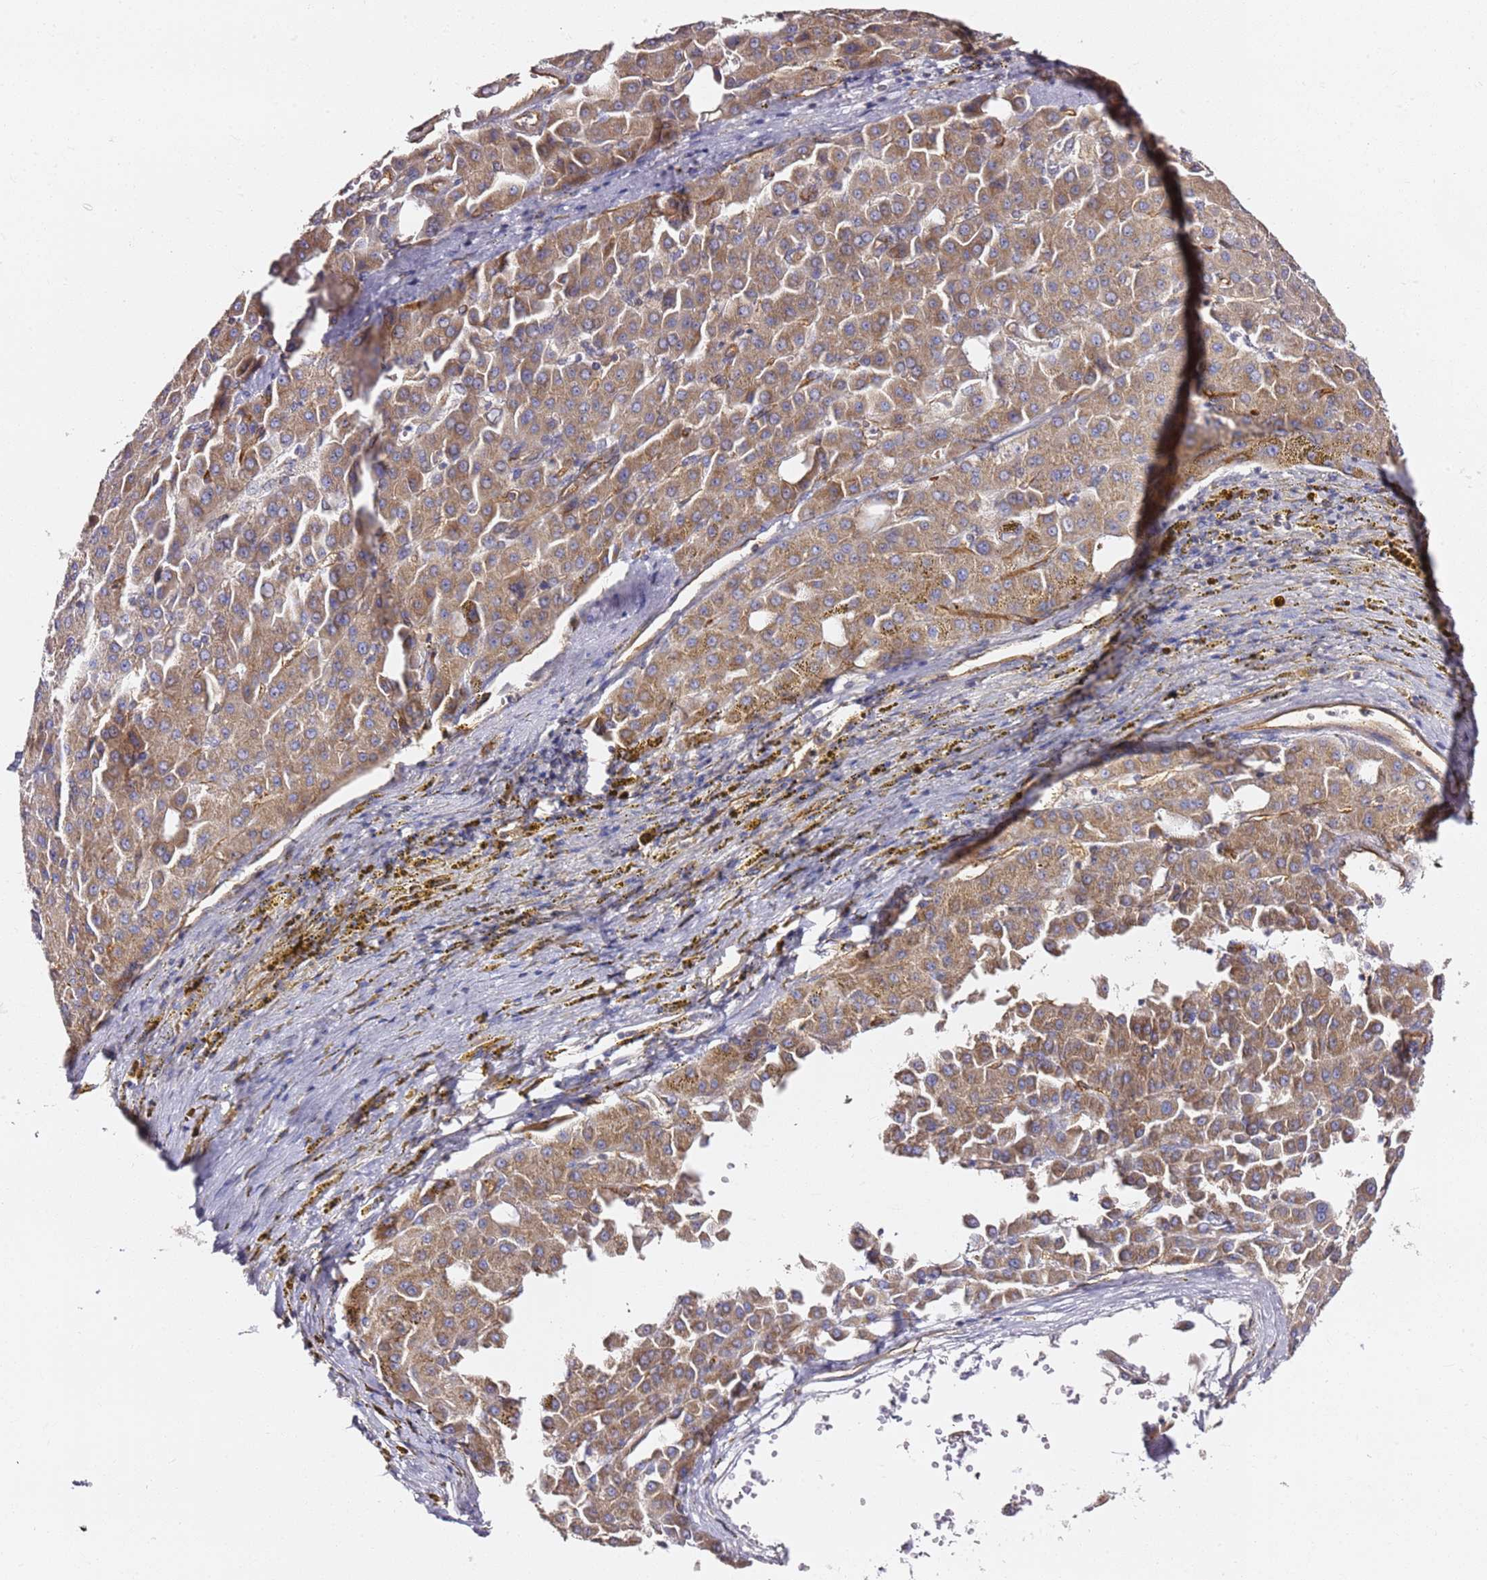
{"staining": {"intensity": "weak", "quantity": ">75%", "location": "cytoplasmic/membranous"}, "tissue": "liver cancer", "cell_type": "Tumor cells", "image_type": "cancer", "snomed": [{"axis": "morphology", "description": "Carcinoma, Hepatocellular, NOS"}, {"axis": "topography", "description": "Liver"}], "caption": "A brown stain labels weak cytoplasmic/membranous positivity of a protein in human liver hepatocellular carcinoma tumor cells.", "gene": "KIF7", "patient": {"sex": "male", "age": 47}}